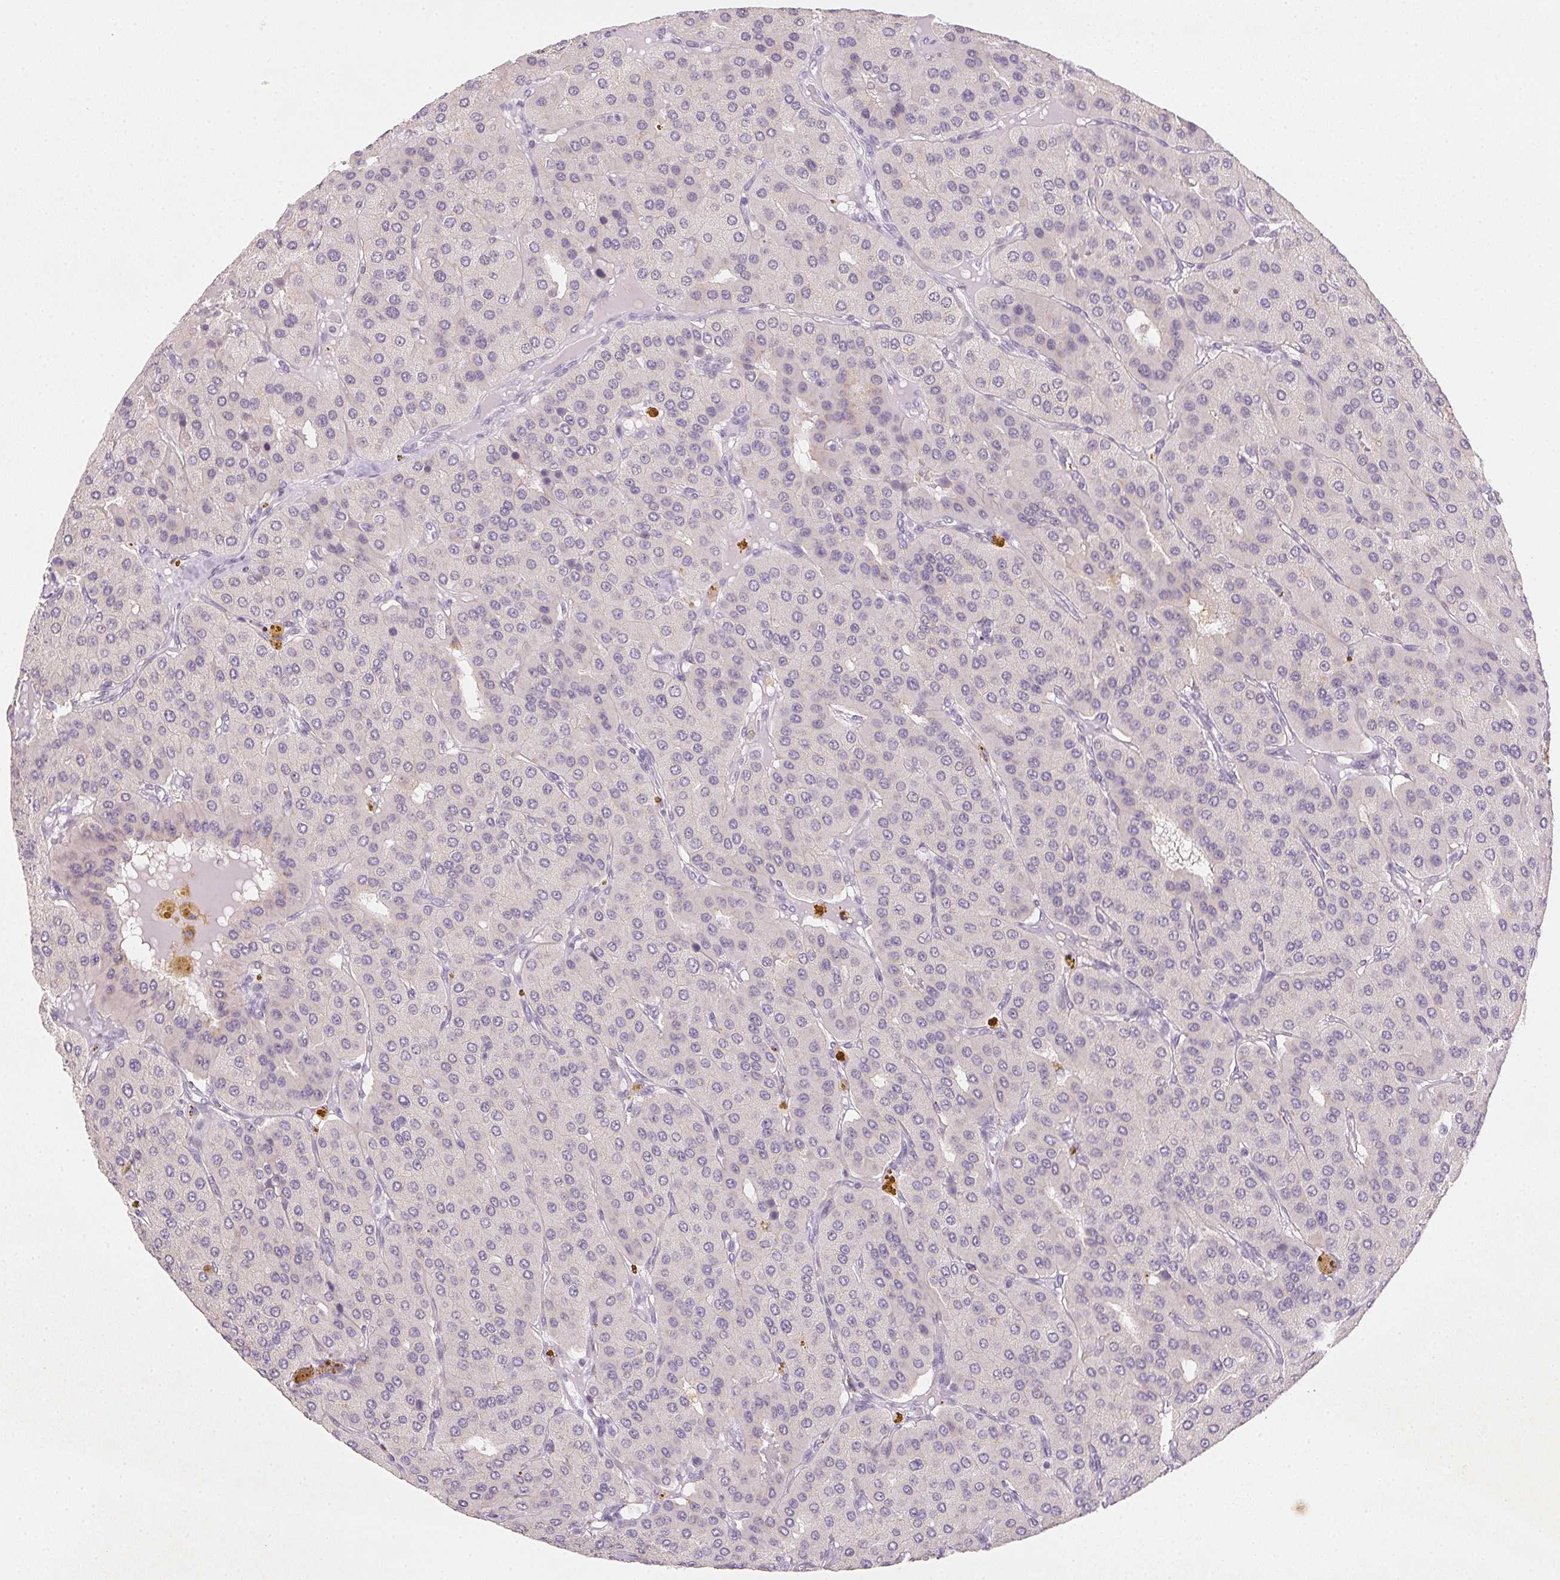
{"staining": {"intensity": "negative", "quantity": "none", "location": "none"}, "tissue": "parathyroid gland", "cell_type": "Glandular cells", "image_type": "normal", "snomed": [{"axis": "morphology", "description": "Normal tissue, NOS"}, {"axis": "morphology", "description": "Adenoma, NOS"}, {"axis": "topography", "description": "Parathyroid gland"}], "caption": "Immunohistochemistry (IHC) photomicrograph of normal human parathyroid gland stained for a protein (brown), which reveals no positivity in glandular cells.", "gene": "SLC6A18", "patient": {"sex": "female", "age": 86}}